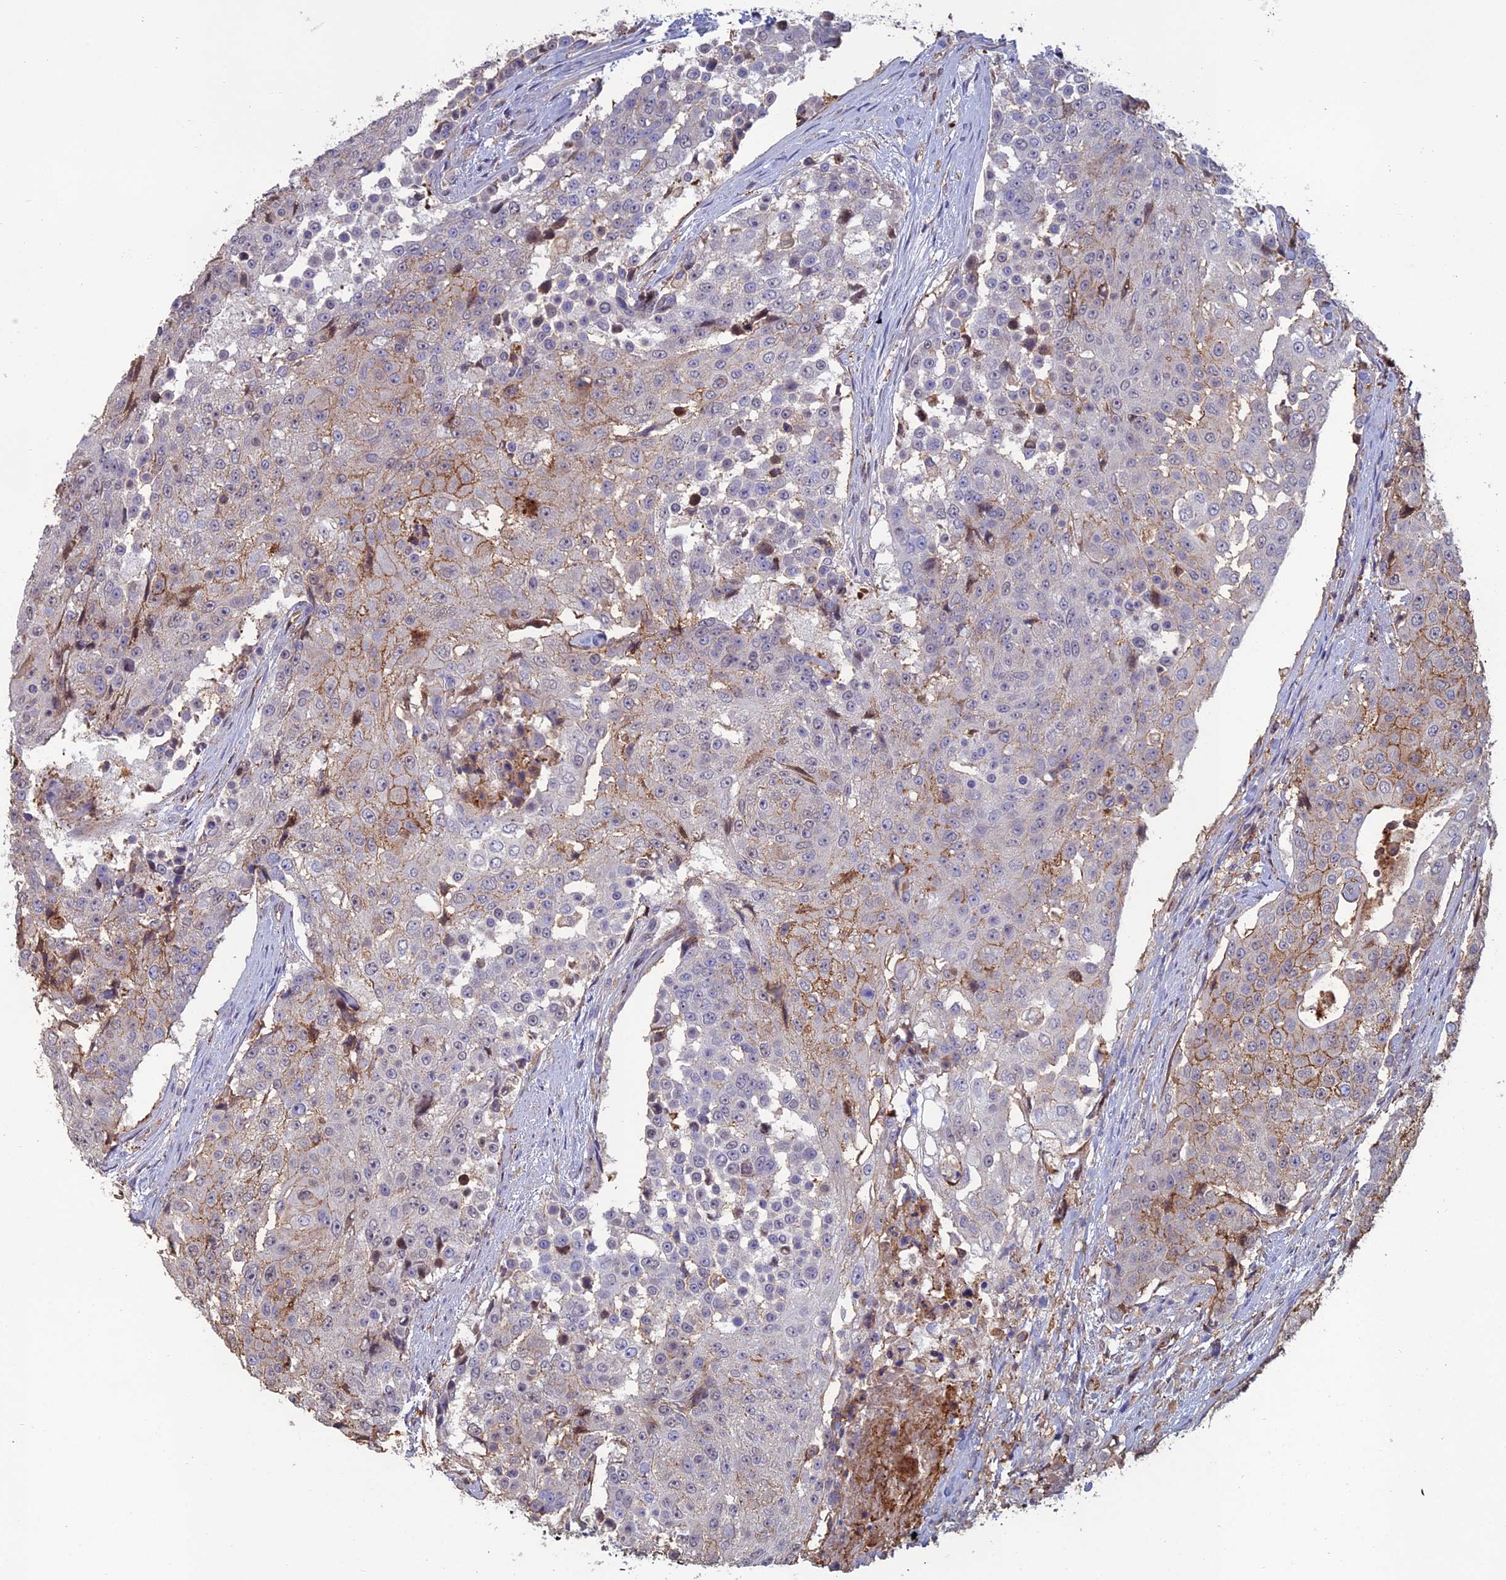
{"staining": {"intensity": "moderate", "quantity": "<25%", "location": "cytoplasmic/membranous"}, "tissue": "urothelial cancer", "cell_type": "Tumor cells", "image_type": "cancer", "snomed": [{"axis": "morphology", "description": "Urothelial carcinoma, High grade"}, {"axis": "topography", "description": "Urinary bladder"}], "caption": "A photomicrograph showing moderate cytoplasmic/membranous expression in approximately <25% of tumor cells in urothelial cancer, as visualized by brown immunohistochemical staining.", "gene": "C15orf62", "patient": {"sex": "female", "age": 63}}